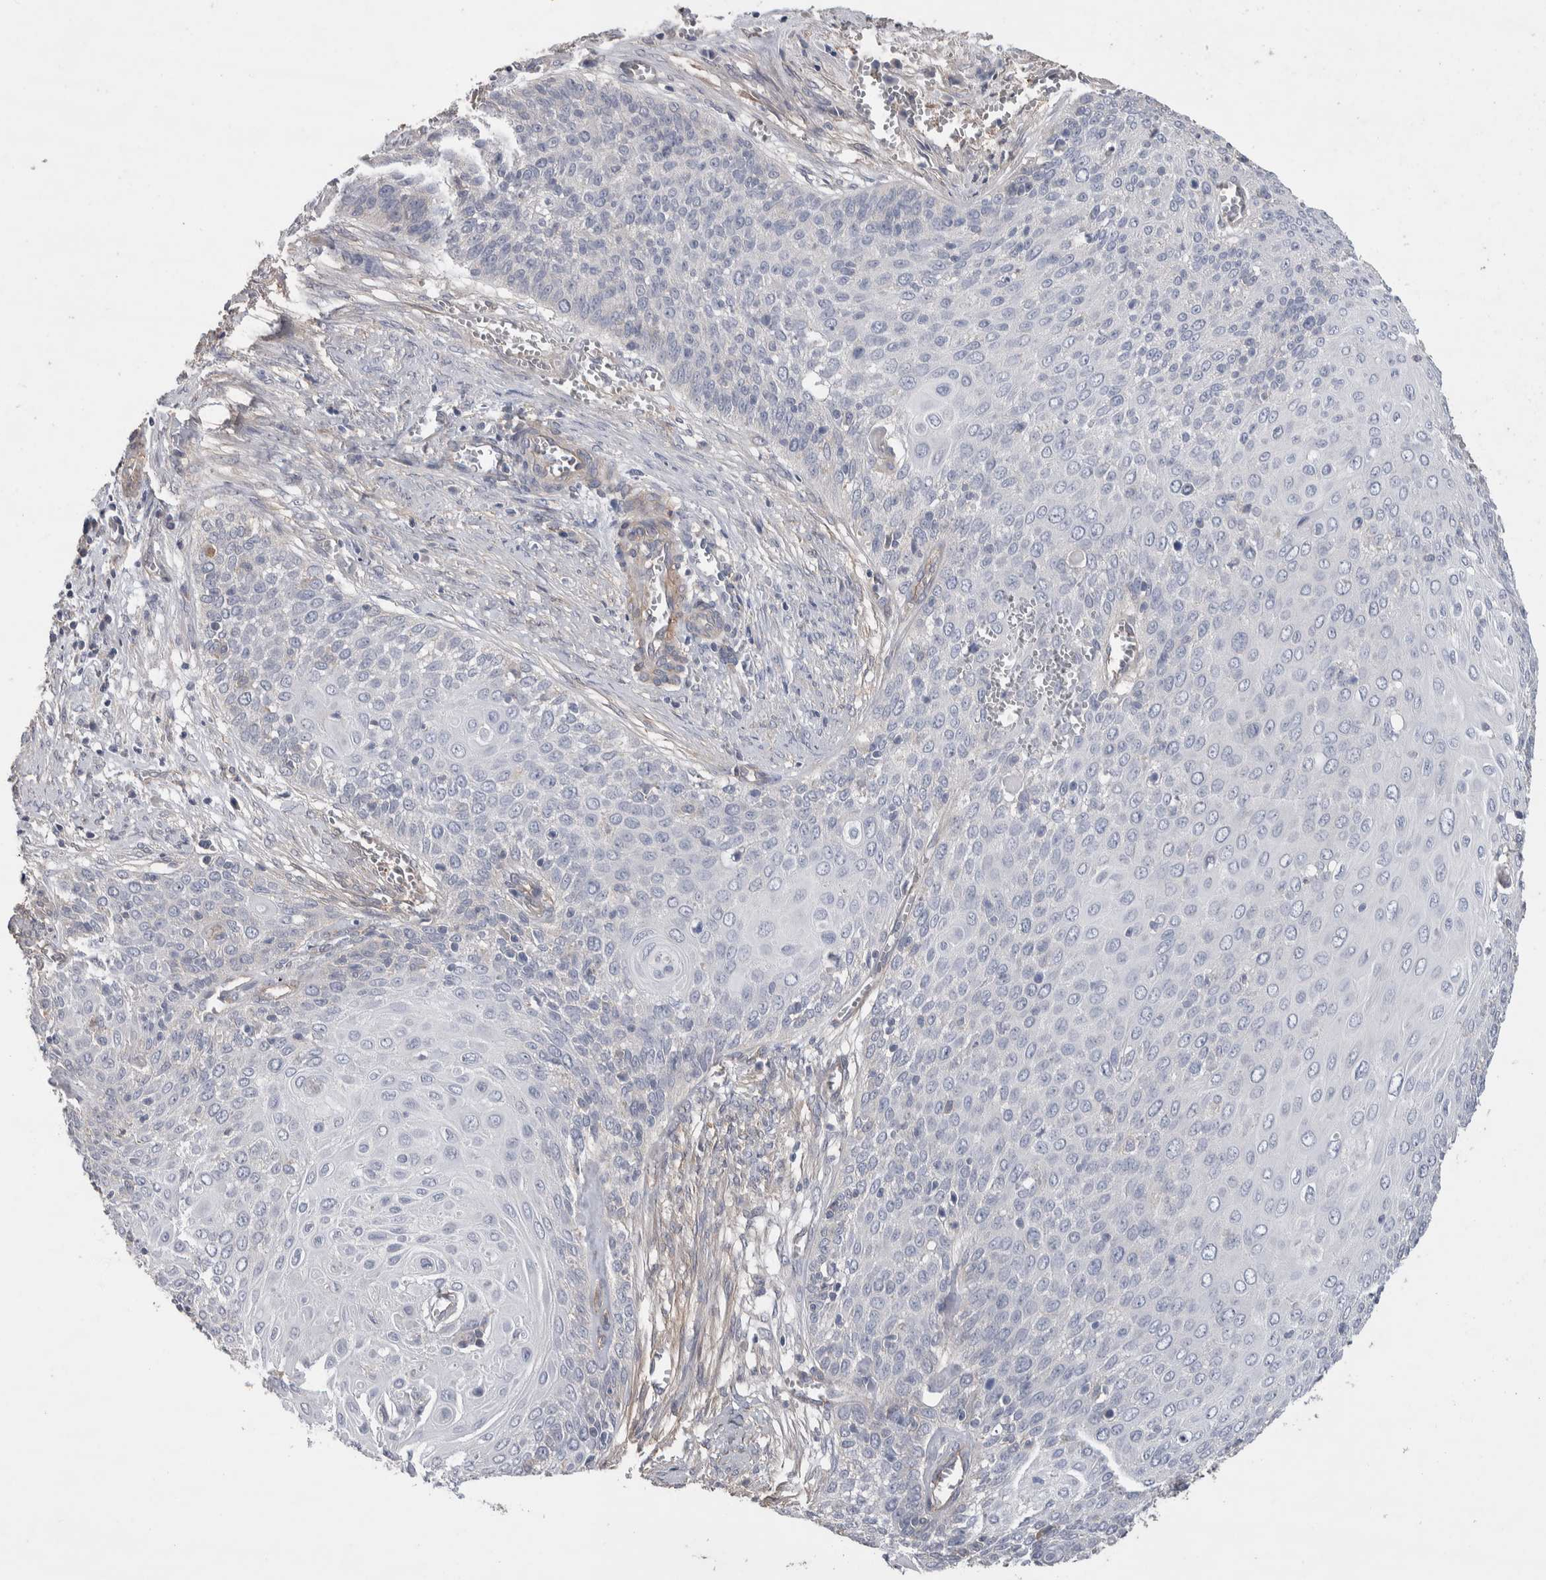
{"staining": {"intensity": "negative", "quantity": "none", "location": "none"}, "tissue": "cervical cancer", "cell_type": "Tumor cells", "image_type": "cancer", "snomed": [{"axis": "morphology", "description": "Squamous cell carcinoma, NOS"}, {"axis": "topography", "description": "Cervix"}], "caption": "DAB (3,3'-diaminobenzidine) immunohistochemical staining of cervical cancer (squamous cell carcinoma) shows no significant positivity in tumor cells.", "gene": "GCNA", "patient": {"sex": "female", "age": 39}}